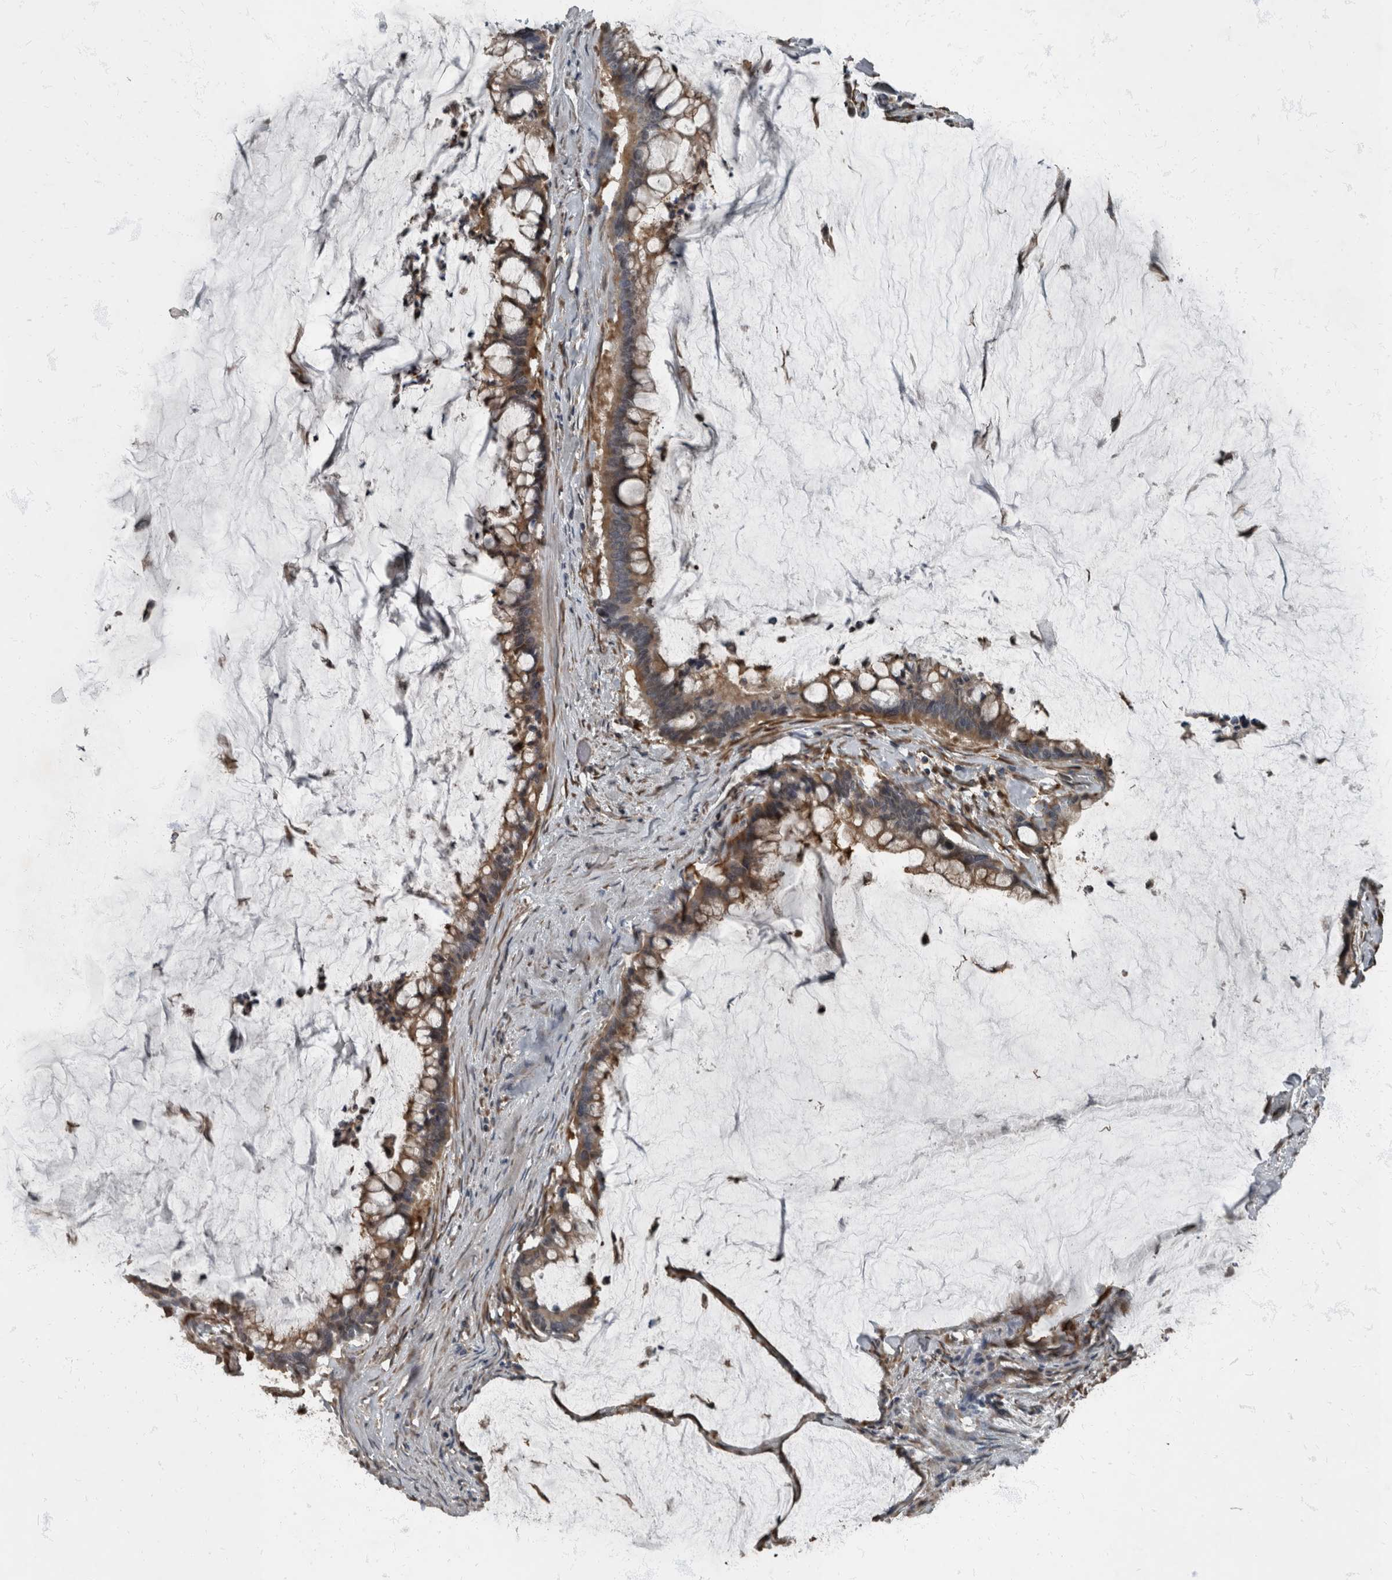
{"staining": {"intensity": "moderate", "quantity": ">75%", "location": "cytoplasmic/membranous"}, "tissue": "pancreatic cancer", "cell_type": "Tumor cells", "image_type": "cancer", "snomed": [{"axis": "morphology", "description": "Adenocarcinoma, NOS"}, {"axis": "topography", "description": "Pancreas"}], "caption": "A high-resolution photomicrograph shows IHC staining of pancreatic adenocarcinoma, which displays moderate cytoplasmic/membranous positivity in about >75% of tumor cells.", "gene": "RABGGTB", "patient": {"sex": "male", "age": 41}}